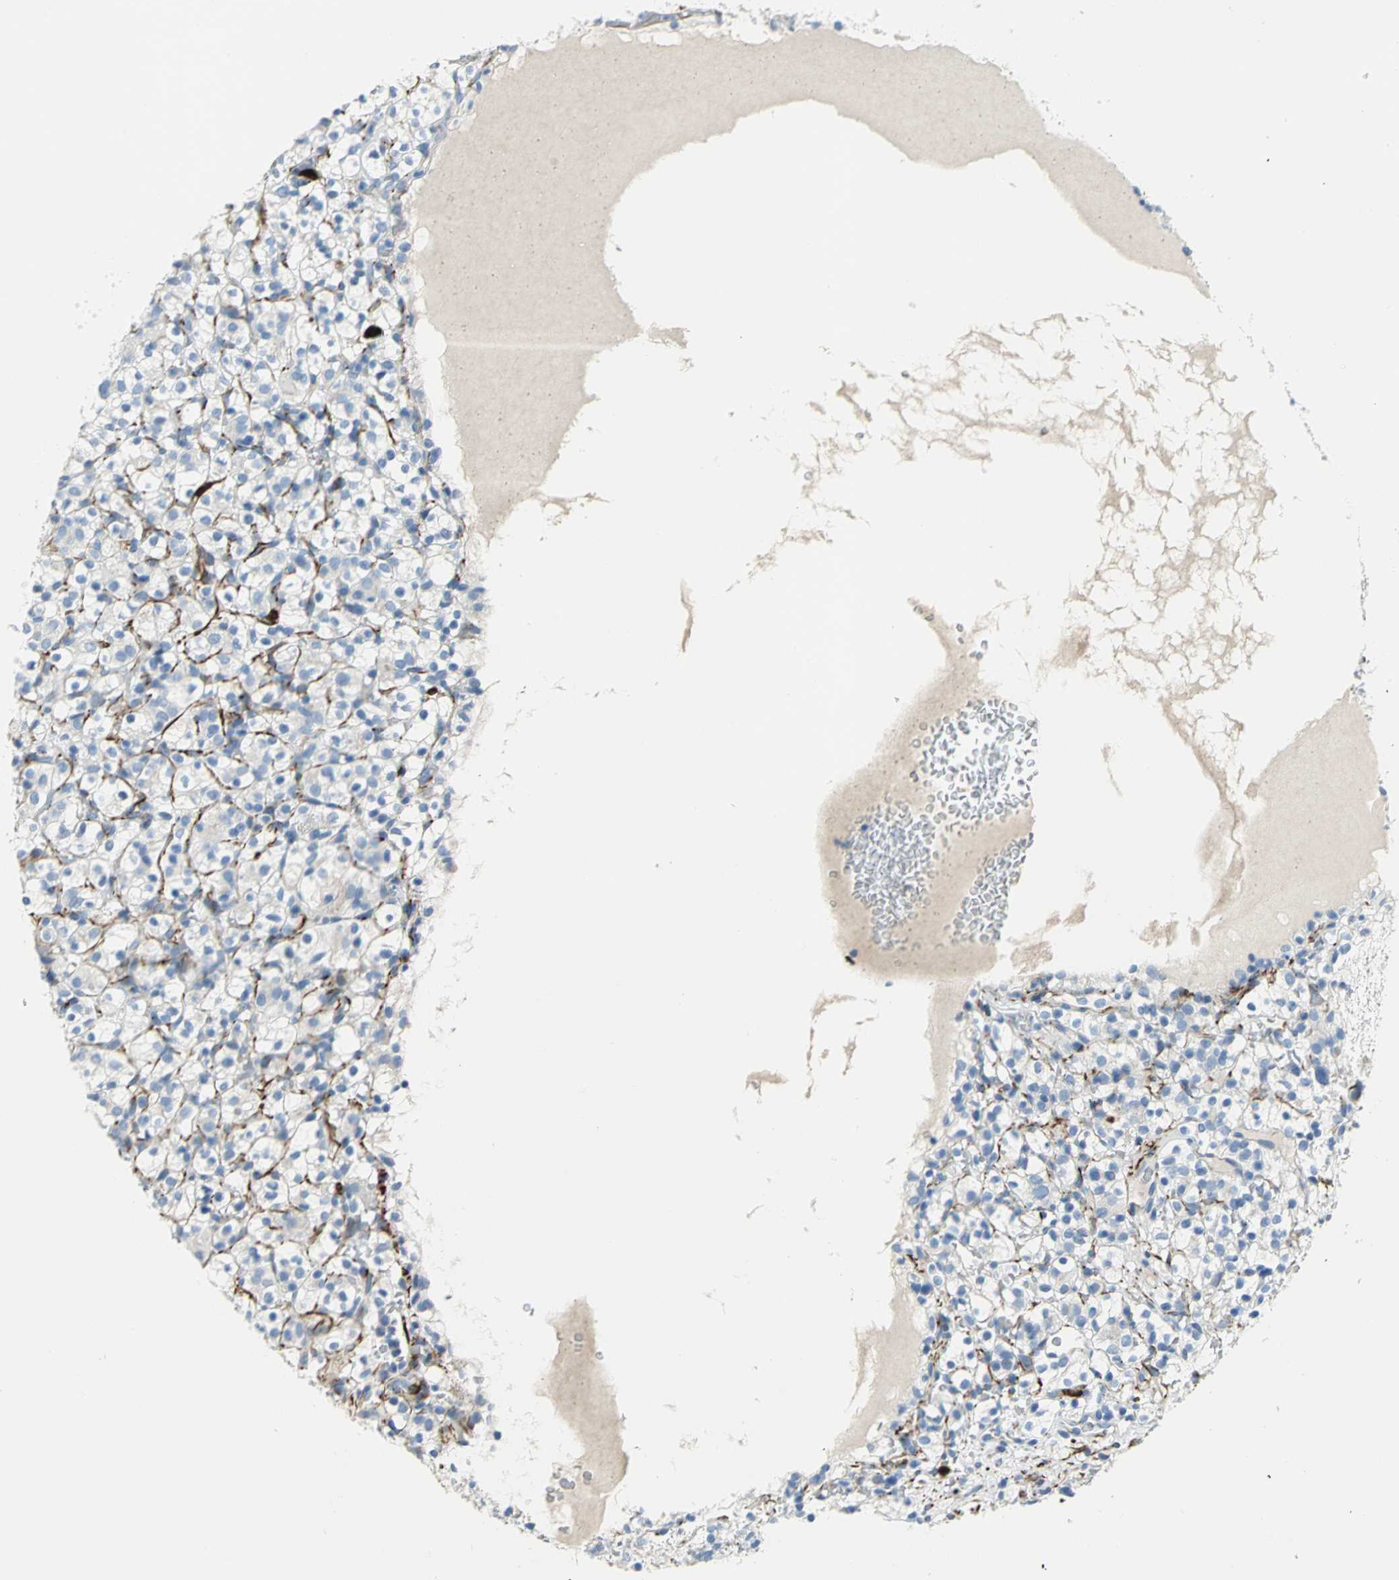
{"staining": {"intensity": "negative", "quantity": "none", "location": "none"}, "tissue": "renal cancer", "cell_type": "Tumor cells", "image_type": "cancer", "snomed": [{"axis": "morphology", "description": "Normal tissue, NOS"}, {"axis": "morphology", "description": "Adenocarcinoma, NOS"}, {"axis": "topography", "description": "Kidney"}], "caption": "Image shows no protein positivity in tumor cells of renal cancer tissue.", "gene": "ALOX15", "patient": {"sex": "female", "age": 72}}